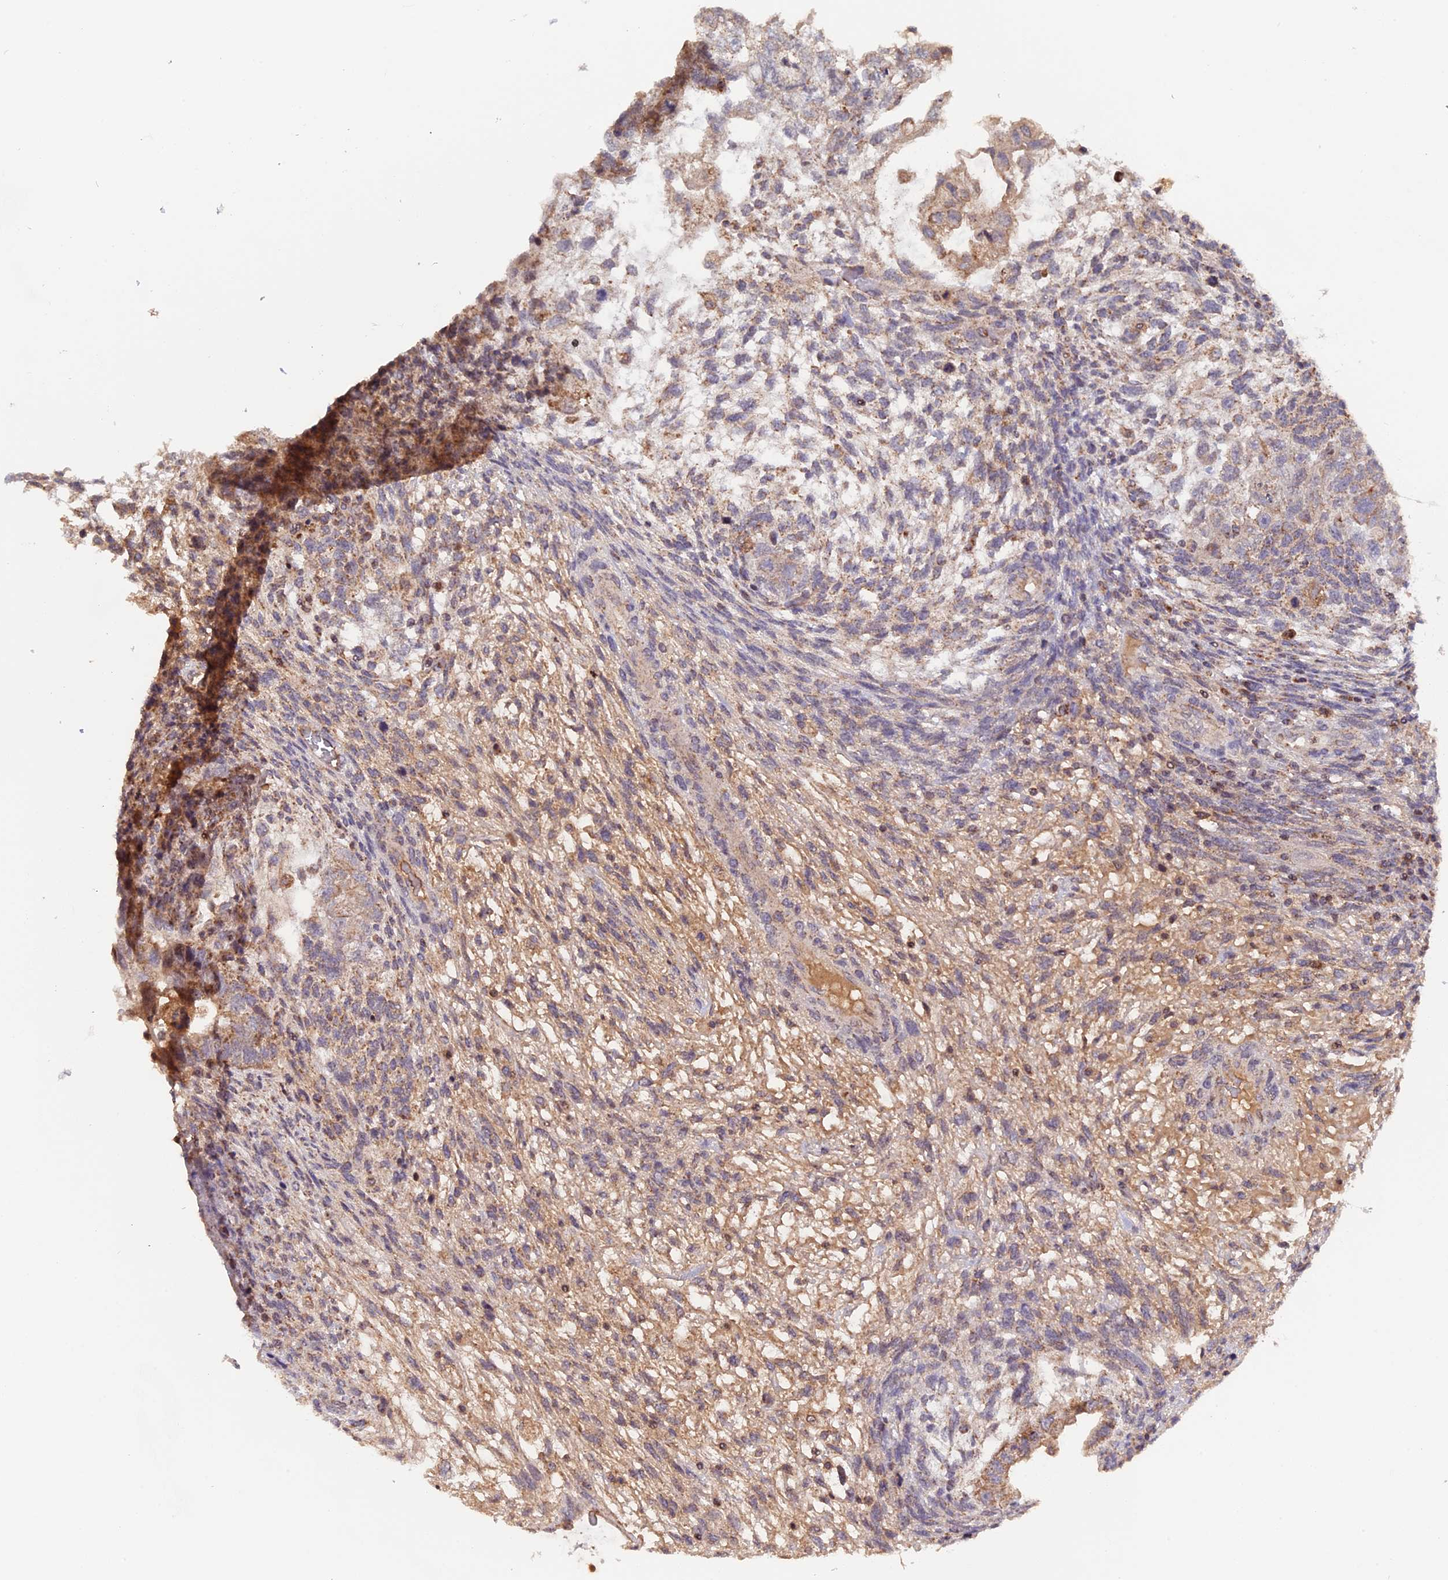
{"staining": {"intensity": "weak", "quantity": ">75%", "location": "cytoplasmic/membranous"}, "tissue": "testis cancer", "cell_type": "Tumor cells", "image_type": "cancer", "snomed": [{"axis": "morphology", "description": "Normal tissue, NOS"}, {"axis": "morphology", "description": "Carcinoma, Embryonal, NOS"}, {"axis": "topography", "description": "Testis"}], "caption": "Protein staining exhibits weak cytoplasmic/membranous staining in about >75% of tumor cells in testis cancer (embryonal carcinoma). The protein of interest is shown in brown color, while the nuclei are stained blue.", "gene": "MPV17L", "patient": {"sex": "male", "age": 36}}